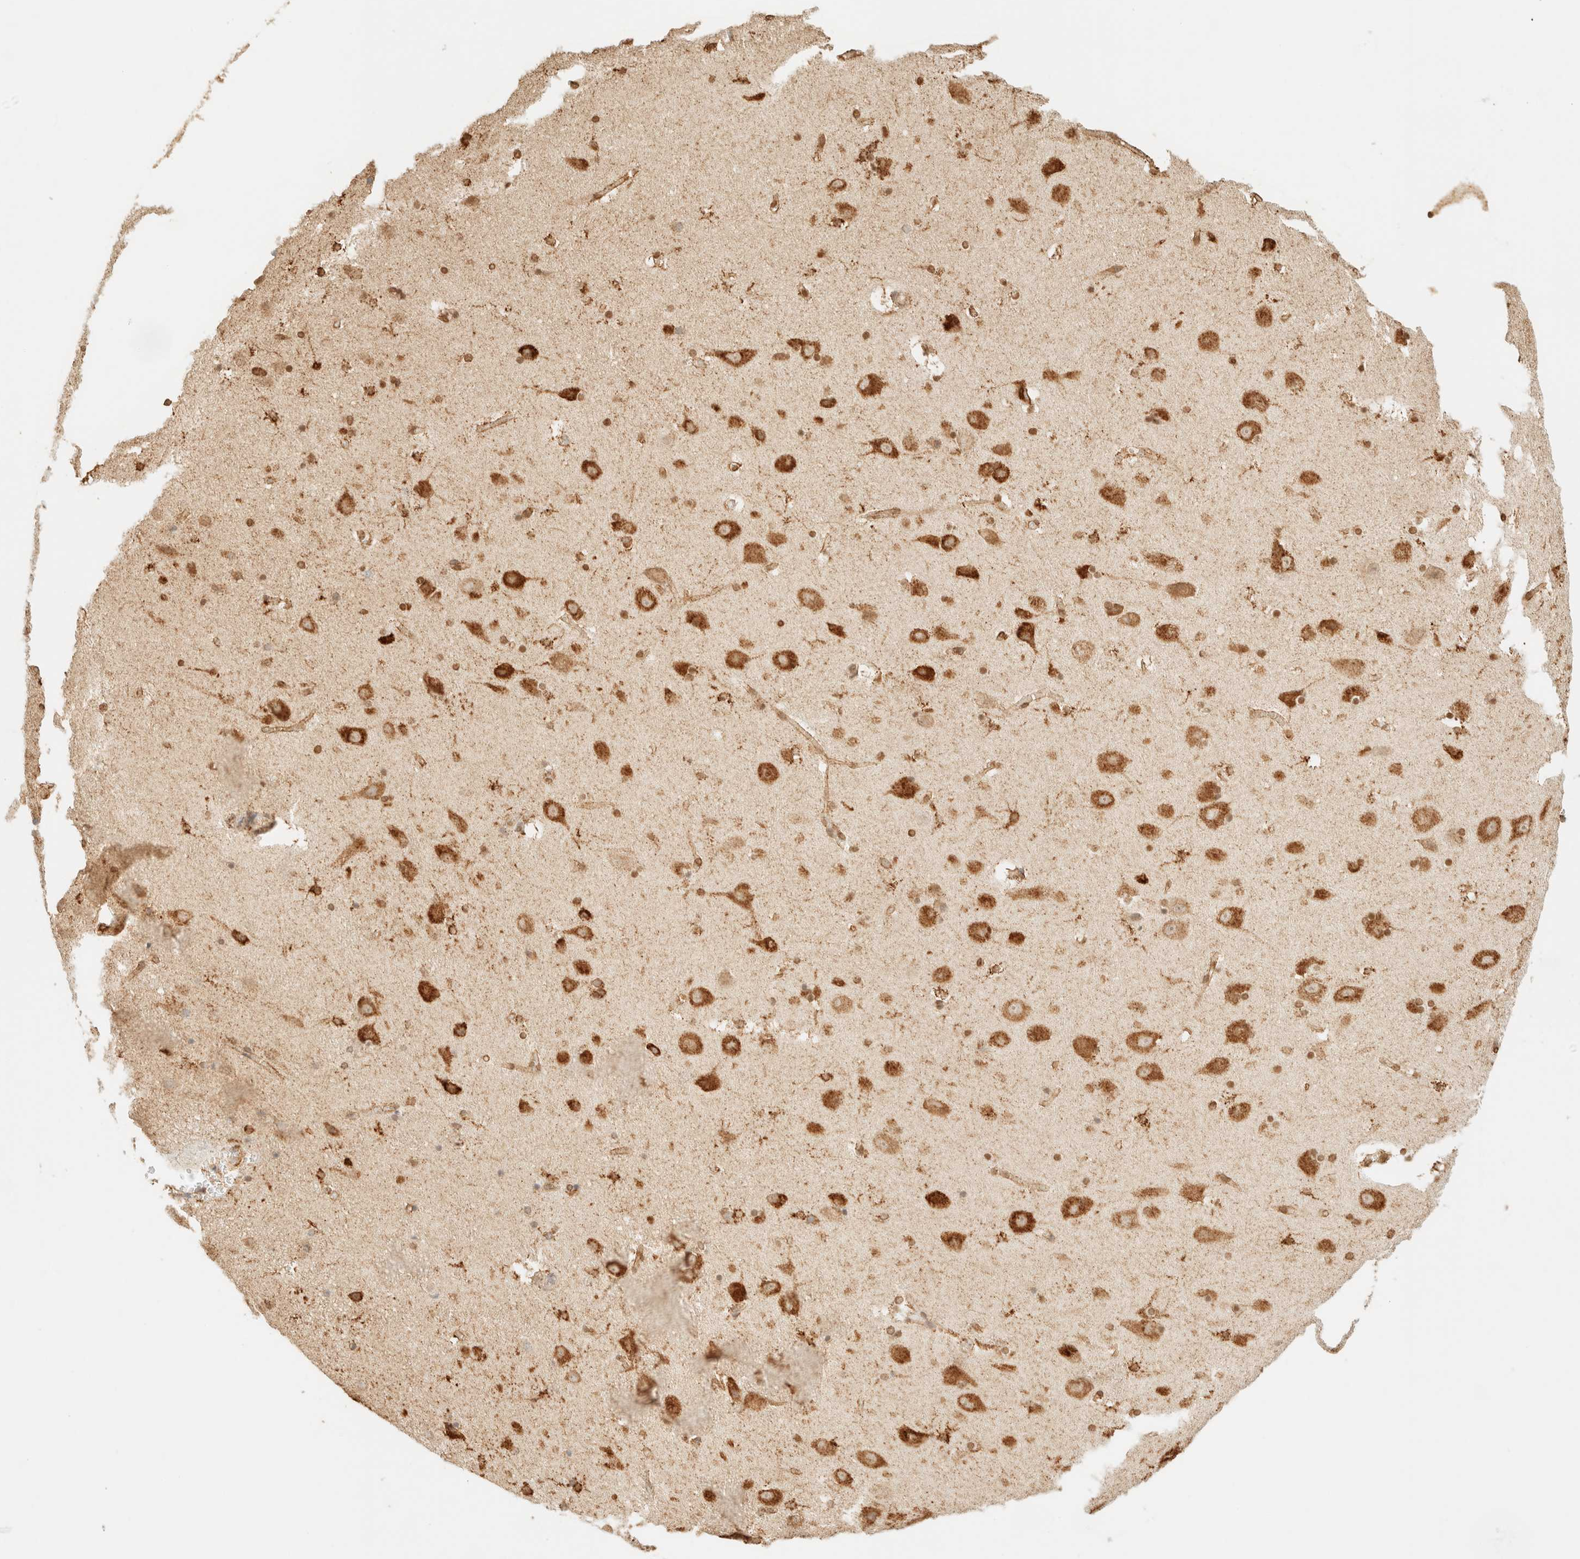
{"staining": {"intensity": "strong", "quantity": ">75%", "location": "cytoplasmic/membranous"}, "tissue": "hippocampus", "cell_type": "Glial cells", "image_type": "normal", "snomed": [{"axis": "morphology", "description": "Normal tissue, NOS"}, {"axis": "topography", "description": "Hippocampus"}], "caption": "An image showing strong cytoplasmic/membranous expression in approximately >75% of glial cells in normal hippocampus, as visualized by brown immunohistochemical staining.", "gene": "SPARCL1", "patient": {"sex": "male", "age": 45}}